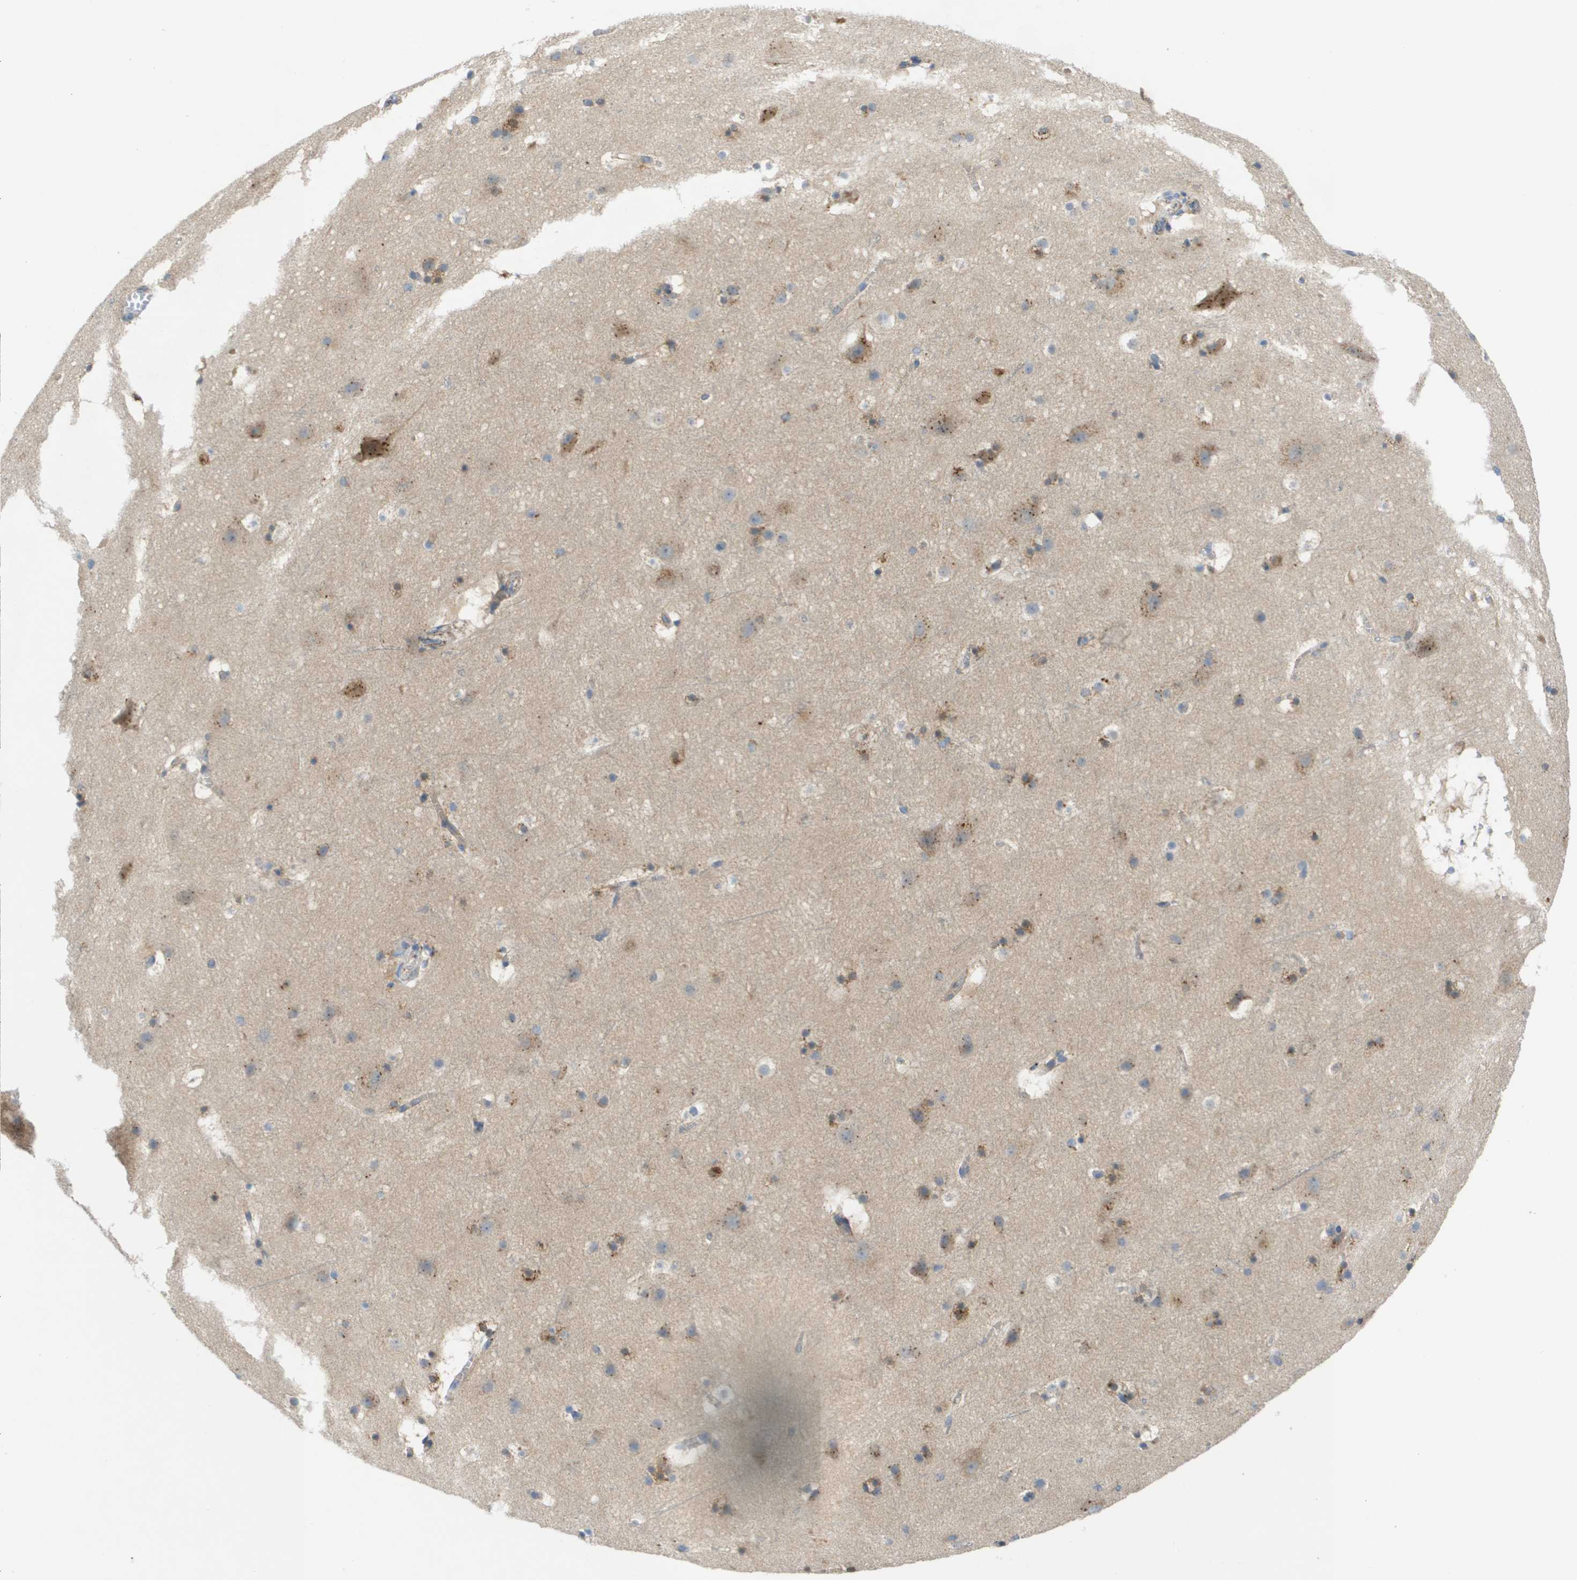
{"staining": {"intensity": "negative", "quantity": "none", "location": "none"}, "tissue": "cerebral cortex", "cell_type": "Endothelial cells", "image_type": "normal", "snomed": [{"axis": "morphology", "description": "Normal tissue, NOS"}, {"axis": "topography", "description": "Cerebral cortex"}], "caption": "There is no significant staining in endothelial cells of cerebral cortex. (Stains: DAB (3,3'-diaminobenzidine) immunohistochemistry (IHC) with hematoxylin counter stain, Microscopy: brightfield microscopy at high magnification).", "gene": "FIS1", "patient": {"sex": "male", "age": 45}}